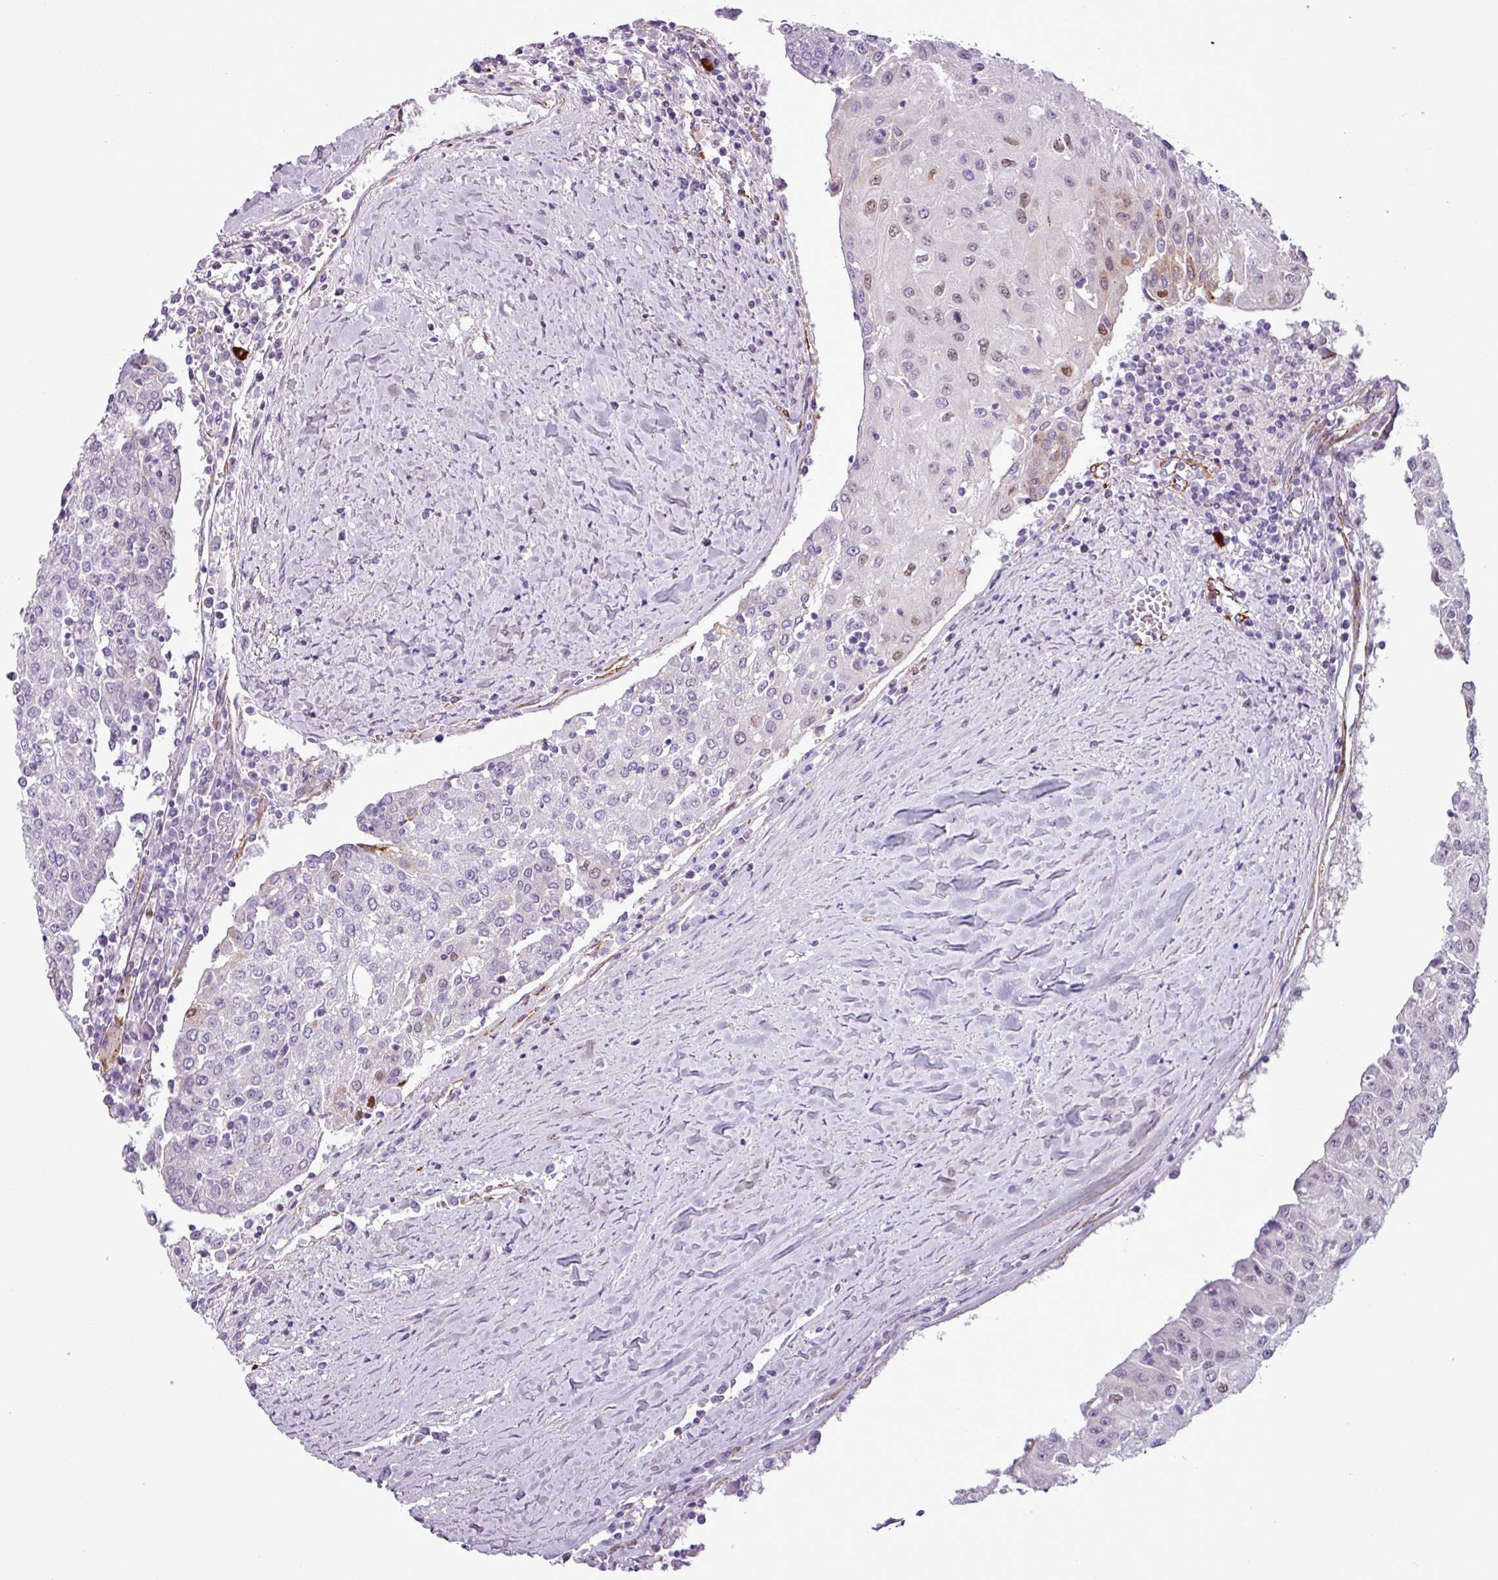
{"staining": {"intensity": "moderate", "quantity": "<25%", "location": "nuclear"}, "tissue": "urothelial cancer", "cell_type": "Tumor cells", "image_type": "cancer", "snomed": [{"axis": "morphology", "description": "Urothelial carcinoma, High grade"}, {"axis": "topography", "description": "Urinary bladder"}], "caption": "Protein staining by immunohistochemistry shows moderate nuclear staining in approximately <25% of tumor cells in urothelial carcinoma (high-grade).", "gene": "ATP10A", "patient": {"sex": "female", "age": 85}}